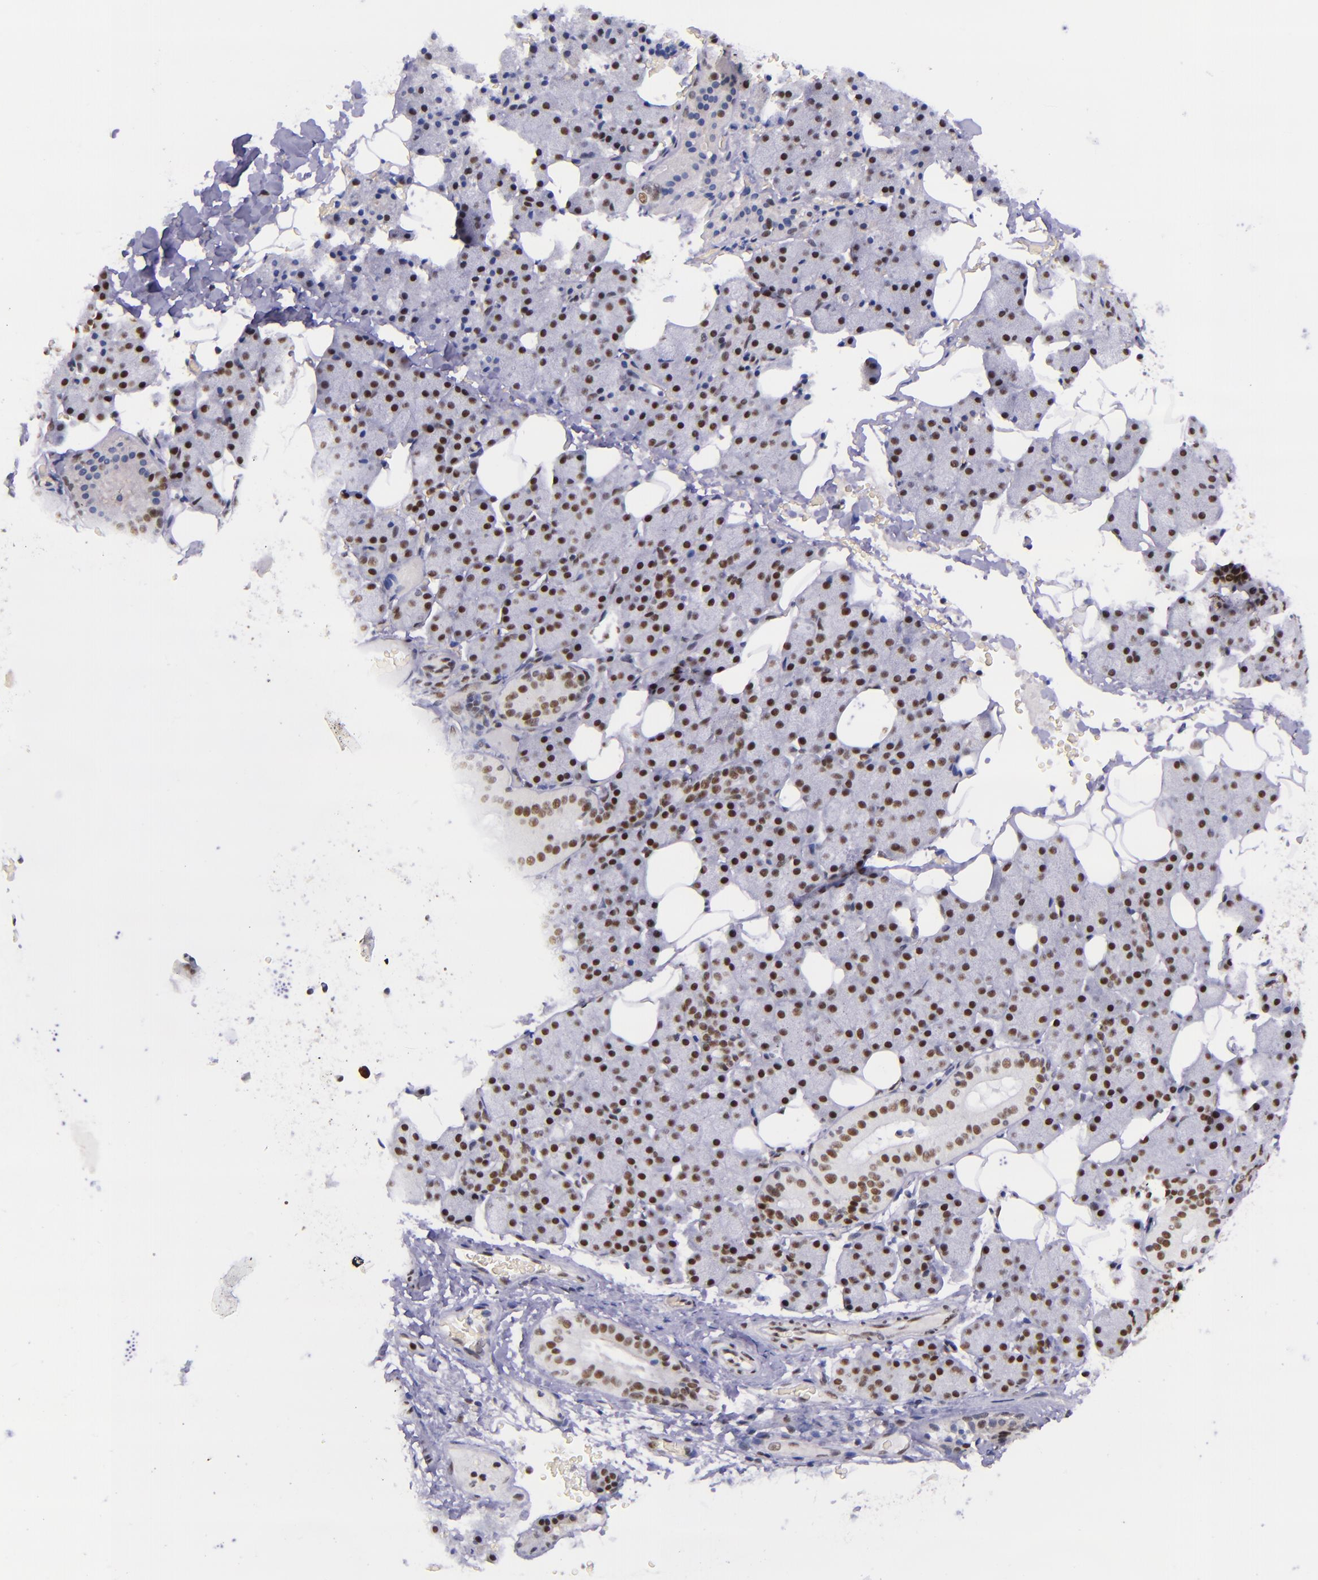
{"staining": {"intensity": "moderate", "quantity": ">75%", "location": "nuclear"}, "tissue": "salivary gland", "cell_type": "Glandular cells", "image_type": "normal", "snomed": [{"axis": "morphology", "description": "Normal tissue, NOS"}, {"axis": "topography", "description": "Lymph node"}, {"axis": "topography", "description": "Salivary gland"}], "caption": "This image reveals IHC staining of benign salivary gland, with medium moderate nuclear expression in about >75% of glandular cells.", "gene": "GPKOW", "patient": {"sex": "male", "age": 8}}